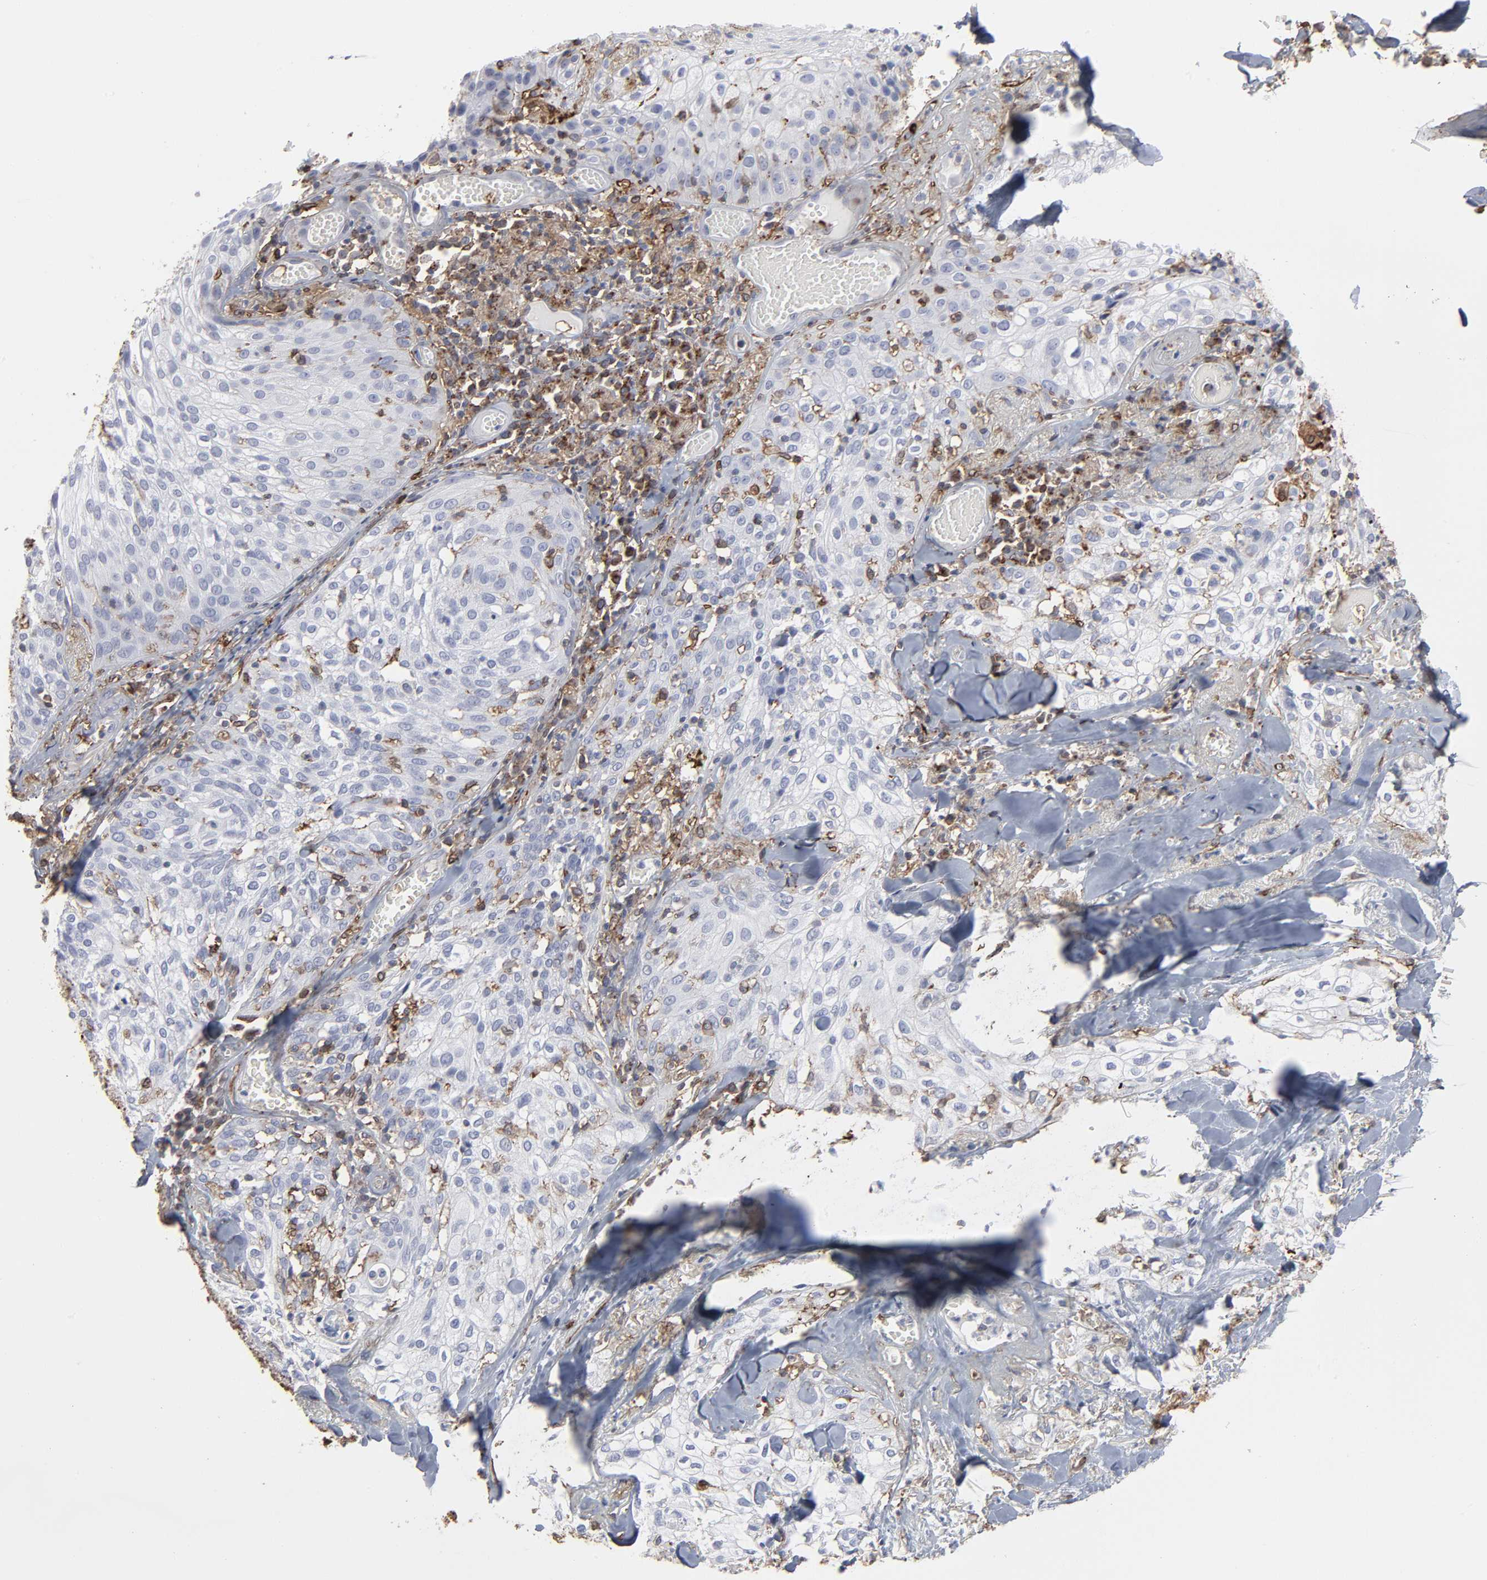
{"staining": {"intensity": "weak", "quantity": "<25%", "location": "cytoplasmic/membranous"}, "tissue": "skin cancer", "cell_type": "Tumor cells", "image_type": "cancer", "snomed": [{"axis": "morphology", "description": "Squamous cell carcinoma, NOS"}, {"axis": "topography", "description": "Skin"}], "caption": "An IHC histopathology image of skin squamous cell carcinoma is shown. There is no staining in tumor cells of skin squamous cell carcinoma.", "gene": "ANXA5", "patient": {"sex": "male", "age": 65}}